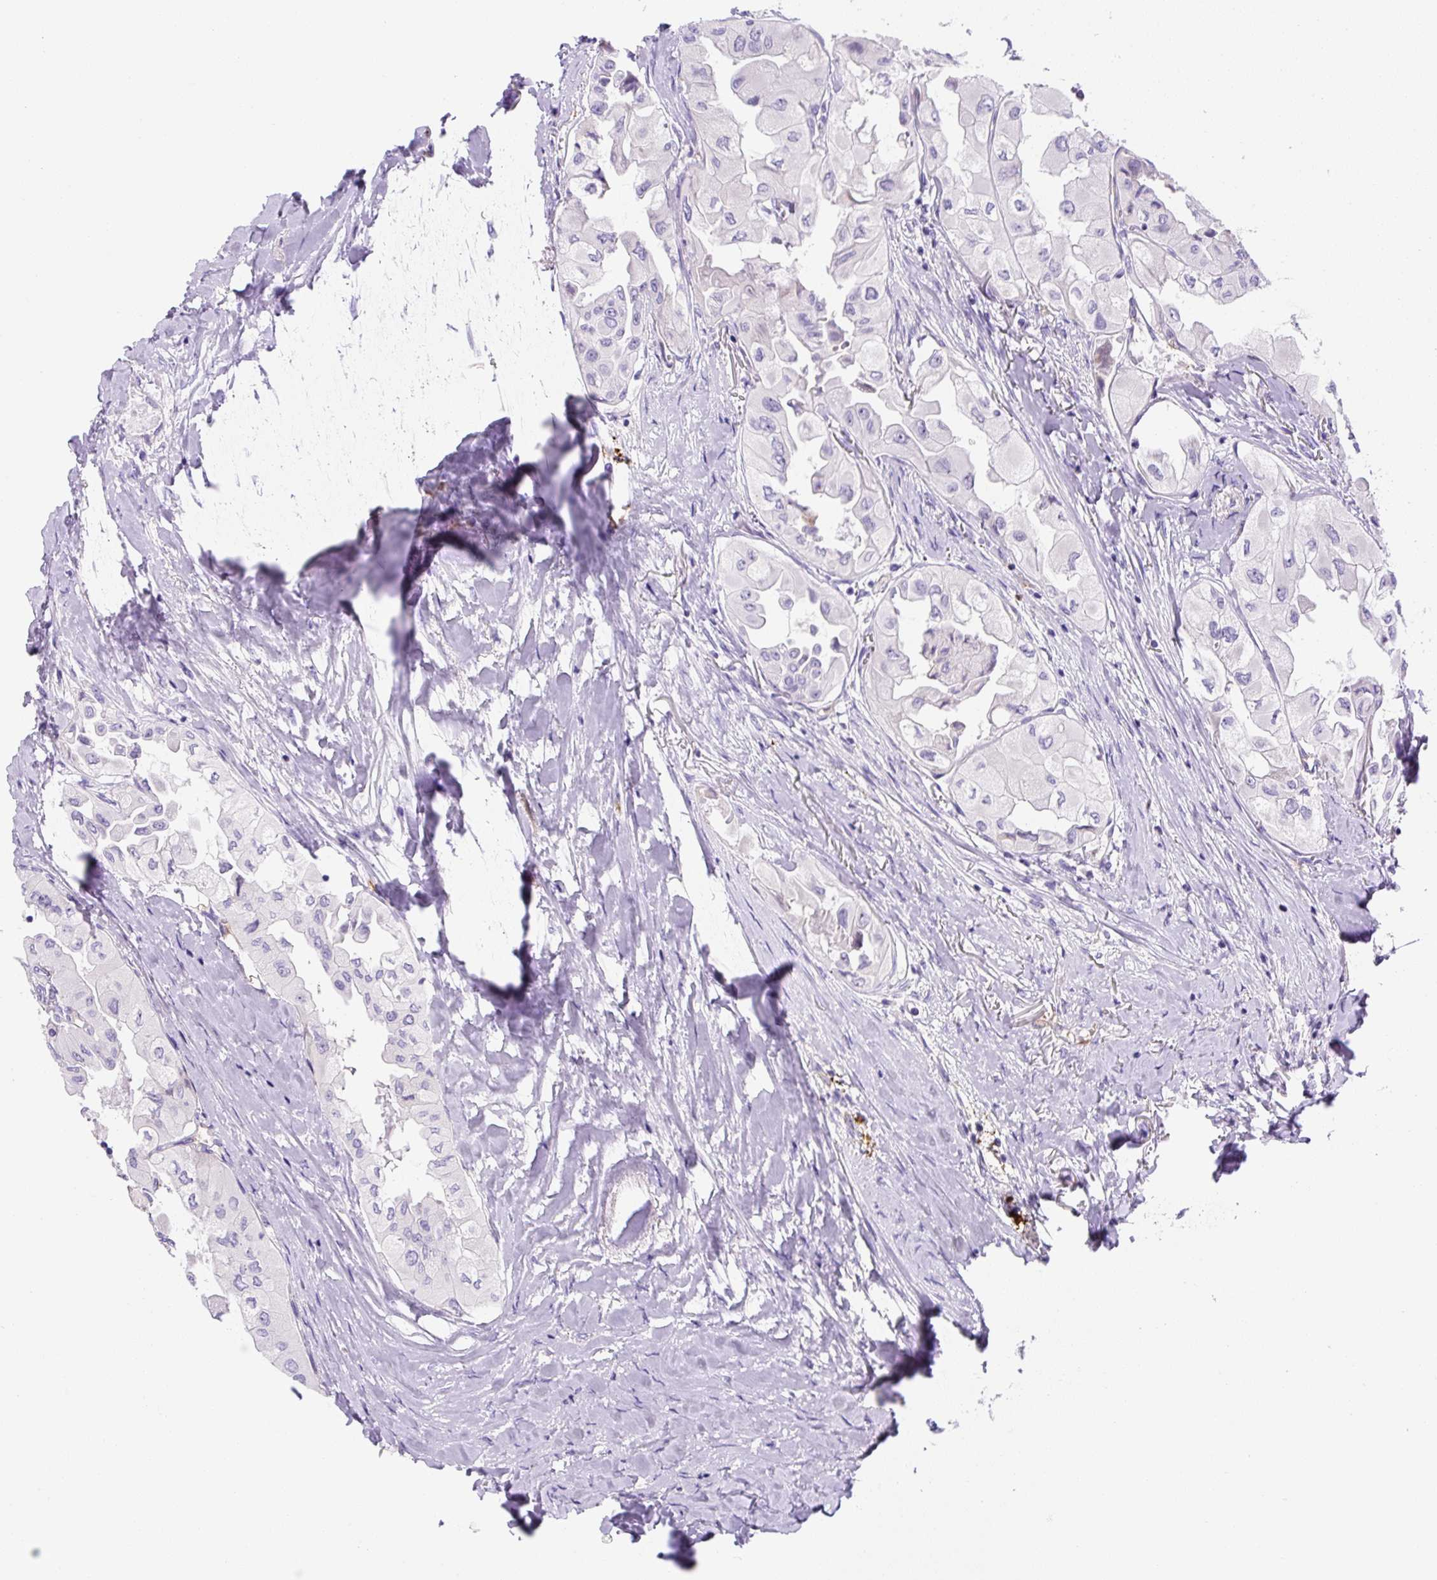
{"staining": {"intensity": "negative", "quantity": "none", "location": "none"}, "tissue": "thyroid cancer", "cell_type": "Tumor cells", "image_type": "cancer", "snomed": [{"axis": "morphology", "description": "Normal tissue, NOS"}, {"axis": "morphology", "description": "Papillary adenocarcinoma, NOS"}, {"axis": "topography", "description": "Thyroid gland"}], "caption": "An immunohistochemistry image of thyroid cancer is shown. There is no staining in tumor cells of thyroid cancer. The staining was performed using DAB to visualize the protein expression in brown, while the nuclei were stained in blue with hematoxylin (Magnification: 20x).", "gene": "ASB4", "patient": {"sex": "female", "age": 59}}